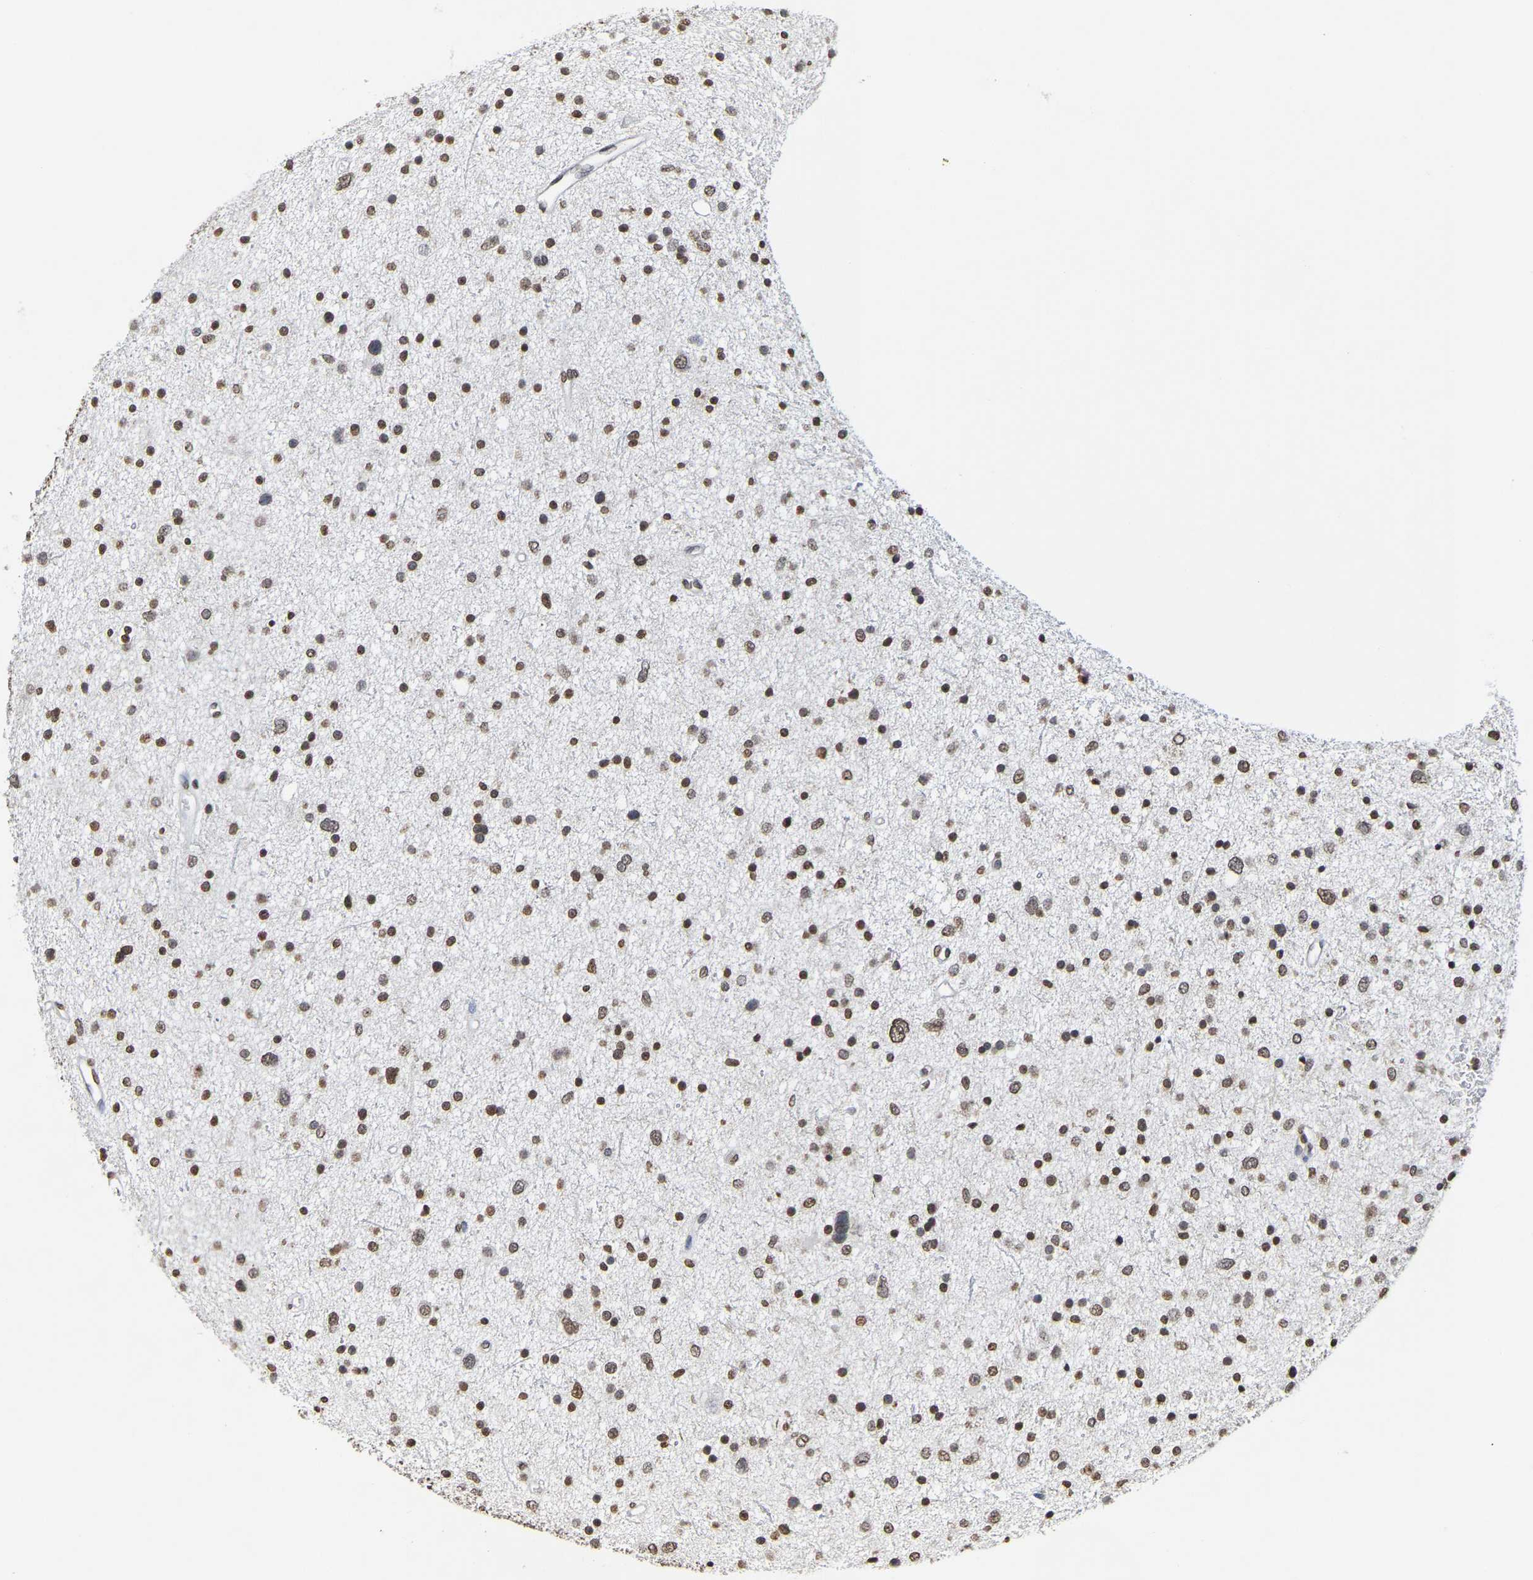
{"staining": {"intensity": "moderate", "quantity": ">75%", "location": "nuclear"}, "tissue": "glioma", "cell_type": "Tumor cells", "image_type": "cancer", "snomed": [{"axis": "morphology", "description": "Glioma, malignant, Low grade"}, {"axis": "topography", "description": "Brain"}], "caption": "Malignant low-grade glioma was stained to show a protein in brown. There is medium levels of moderate nuclear positivity in approximately >75% of tumor cells.", "gene": "ATF4", "patient": {"sex": "female", "age": 37}}